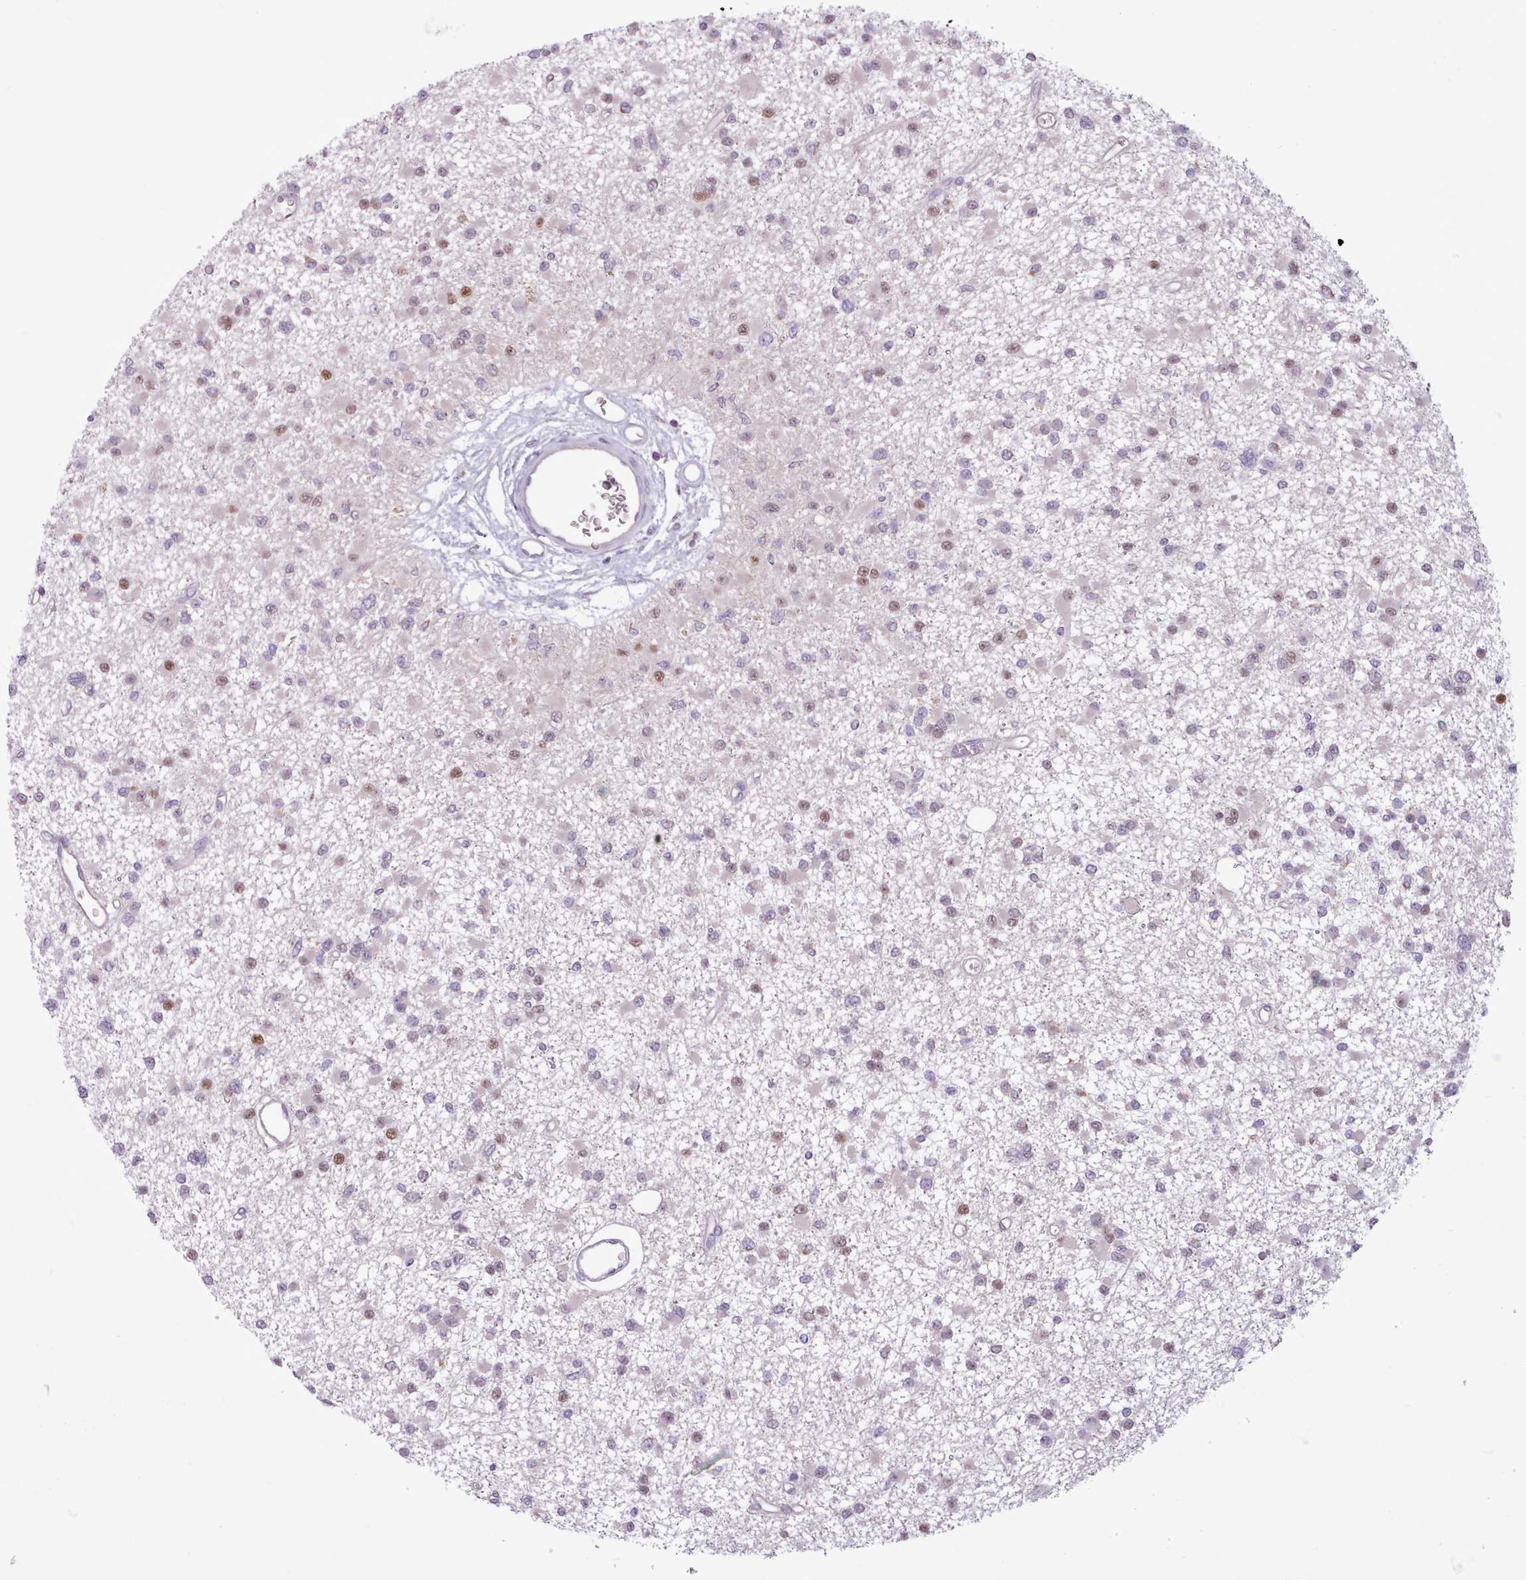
{"staining": {"intensity": "moderate", "quantity": "<25%", "location": "nuclear"}, "tissue": "glioma", "cell_type": "Tumor cells", "image_type": "cancer", "snomed": [{"axis": "morphology", "description": "Glioma, malignant, Low grade"}, {"axis": "topography", "description": "Brain"}], "caption": "DAB immunohistochemical staining of human glioma shows moderate nuclear protein staining in about <25% of tumor cells. (IHC, brightfield microscopy, high magnification).", "gene": "SLURP1", "patient": {"sex": "female", "age": 22}}